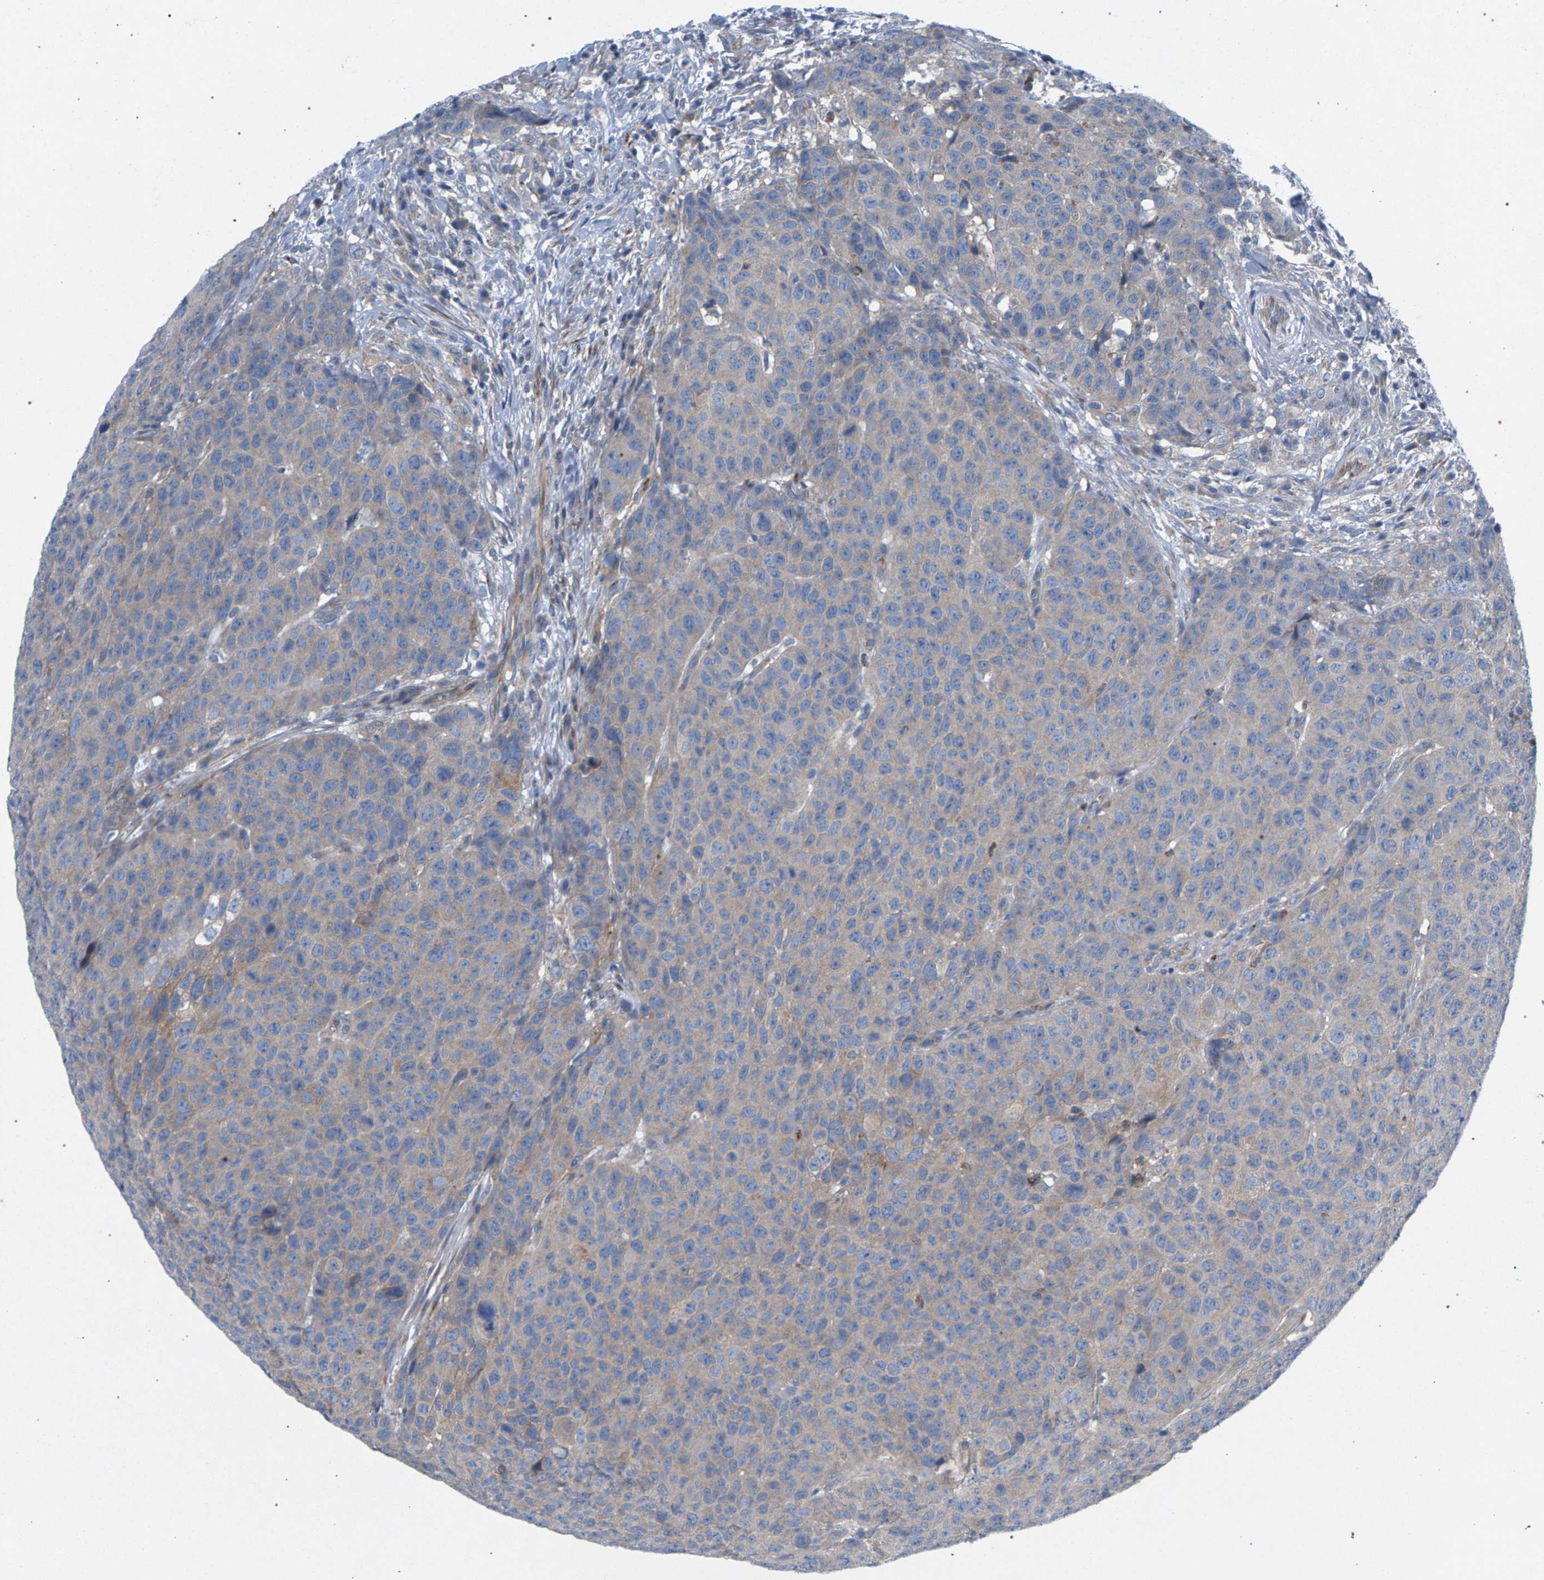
{"staining": {"intensity": "weak", "quantity": "<25%", "location": "cytoplasmic/membranous"}, "tissue": "head and neck cancer", "cell_type": "Tumor cells", "image_type": "cancer", "snomed": [{"axis": "morphology", "description": "Squamous cell carcinoma, NOS"}, {"axis": "topography", "description": "Head-Neck"}], "caption": "DAB immunohistochemical staining of human squamous cell carcinoma (head and neck) reveals no significant staining in tumor cells.", "gene": "MAMDC2", "patient": {"sex": "male", "age": 66}}